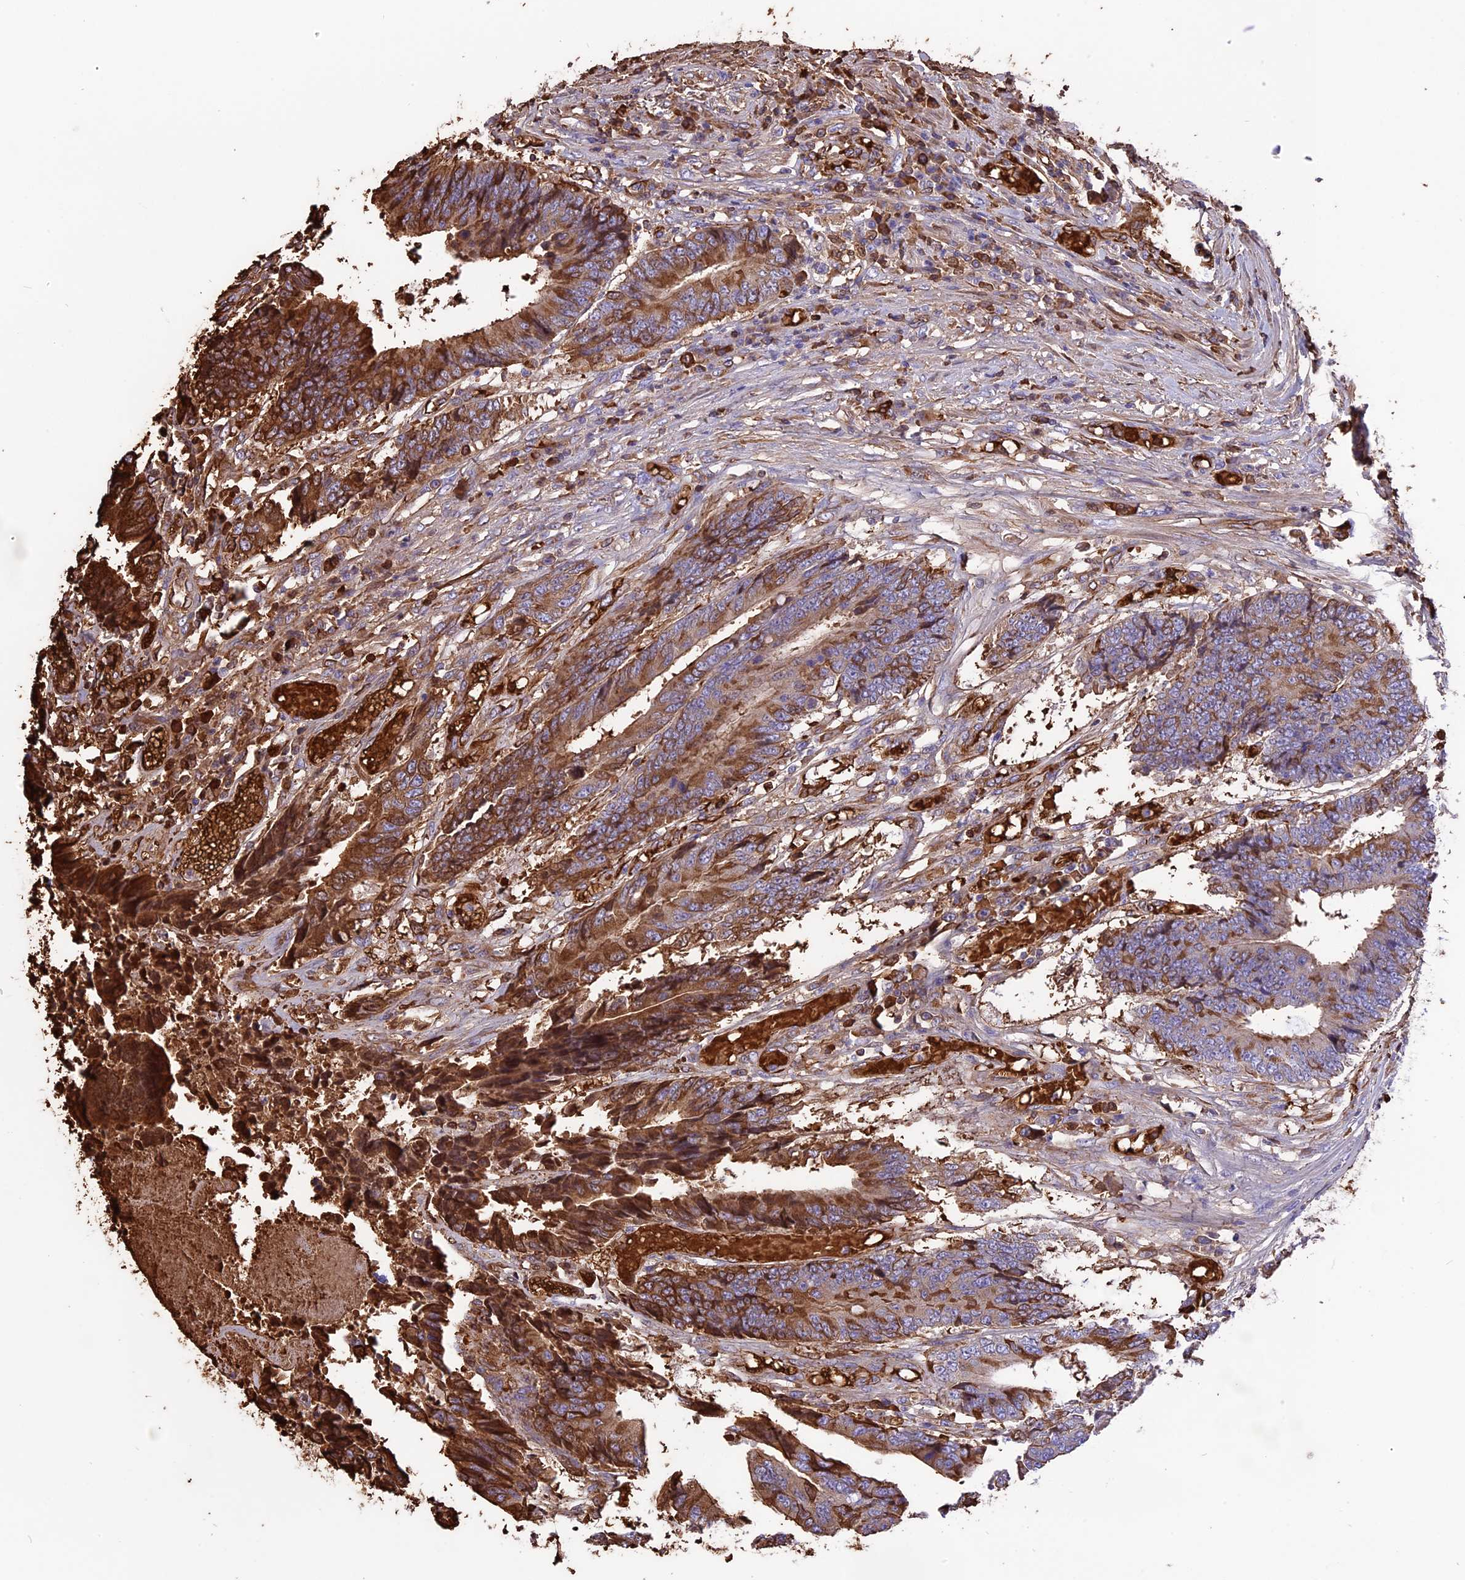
{"staining": {"intensity": "moderate", "quantity": "25%-75%", "location": "cytoplasmic/membranous"}, "tissue": "colorectal cancer", "cell_type": "Tumor cells", "image_type": "cancer", "snomed": [{"axis": "morphology", "description": "Adenocarcinoma, NOS"}, {"axis": "topography", "description": "Rectum"}], "caption": "A brown stain labels moderate cytoplasmic/membranous positivity of a protein in adenocarcinoma (colorectal) tumor cells.", "gene": "TTC4", "patient": {"sex": "male", "age": 84}}